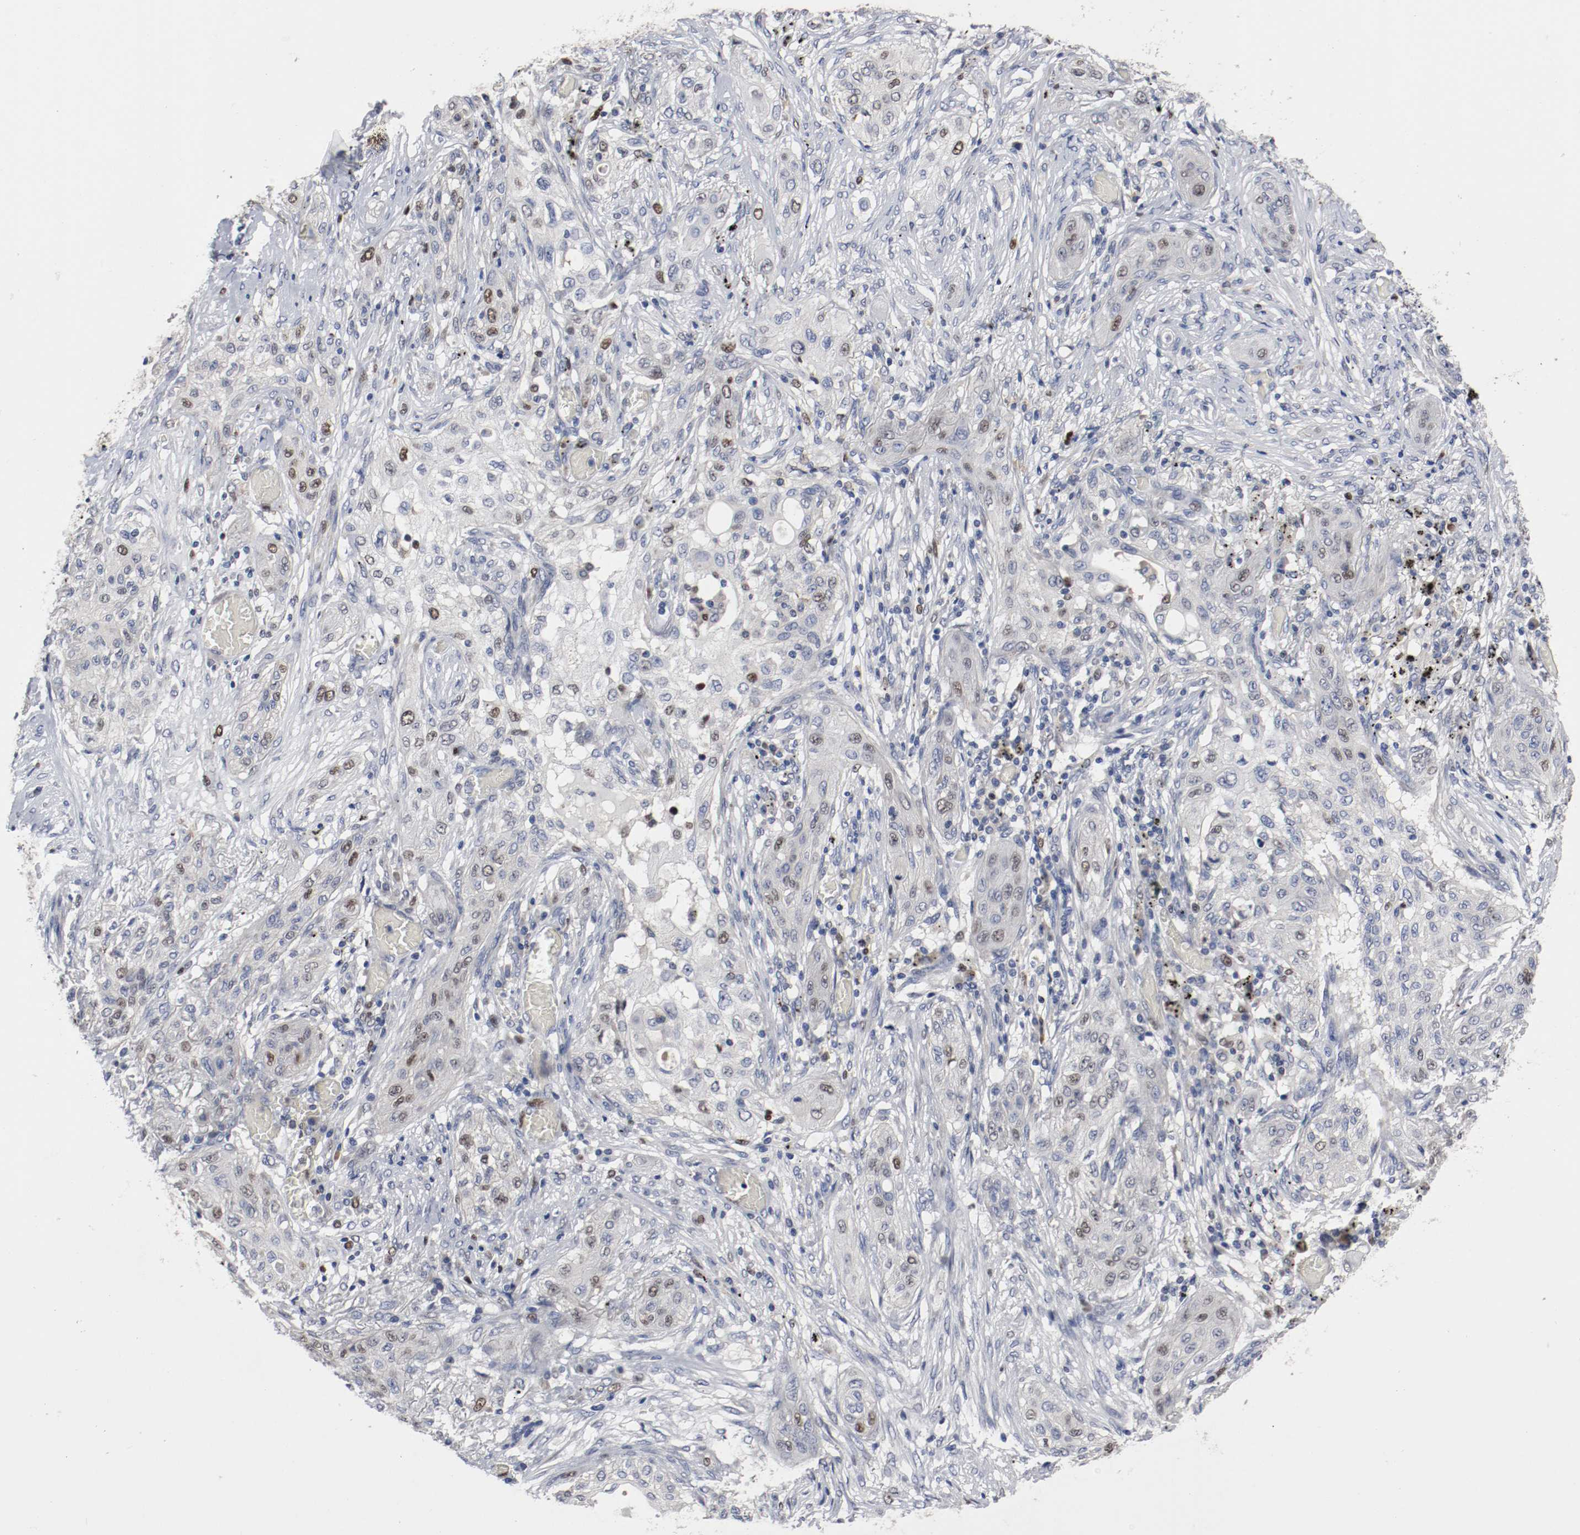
{"staining": {"intensity": "weak", "quantity": "<25%", "location": "nuclear"}, "tissue": "lung cancer", "cell_type": "Tumor cells", "image_type": "cancer", "snomed": [{"axis": "morphology", "description": "Squamous cell carcinoma, NOS"}, {"axis": "topography", "description": "Lung"}], "caption": "Immunohistochemistry (IHC) photomicrograph of lung cancer (squamous cell carcinoma) stained for a protein (brown), which reveals no positivity in tumor cells.", "gene": "MCM6", "patient": {"sex": "female", "age": 47}}